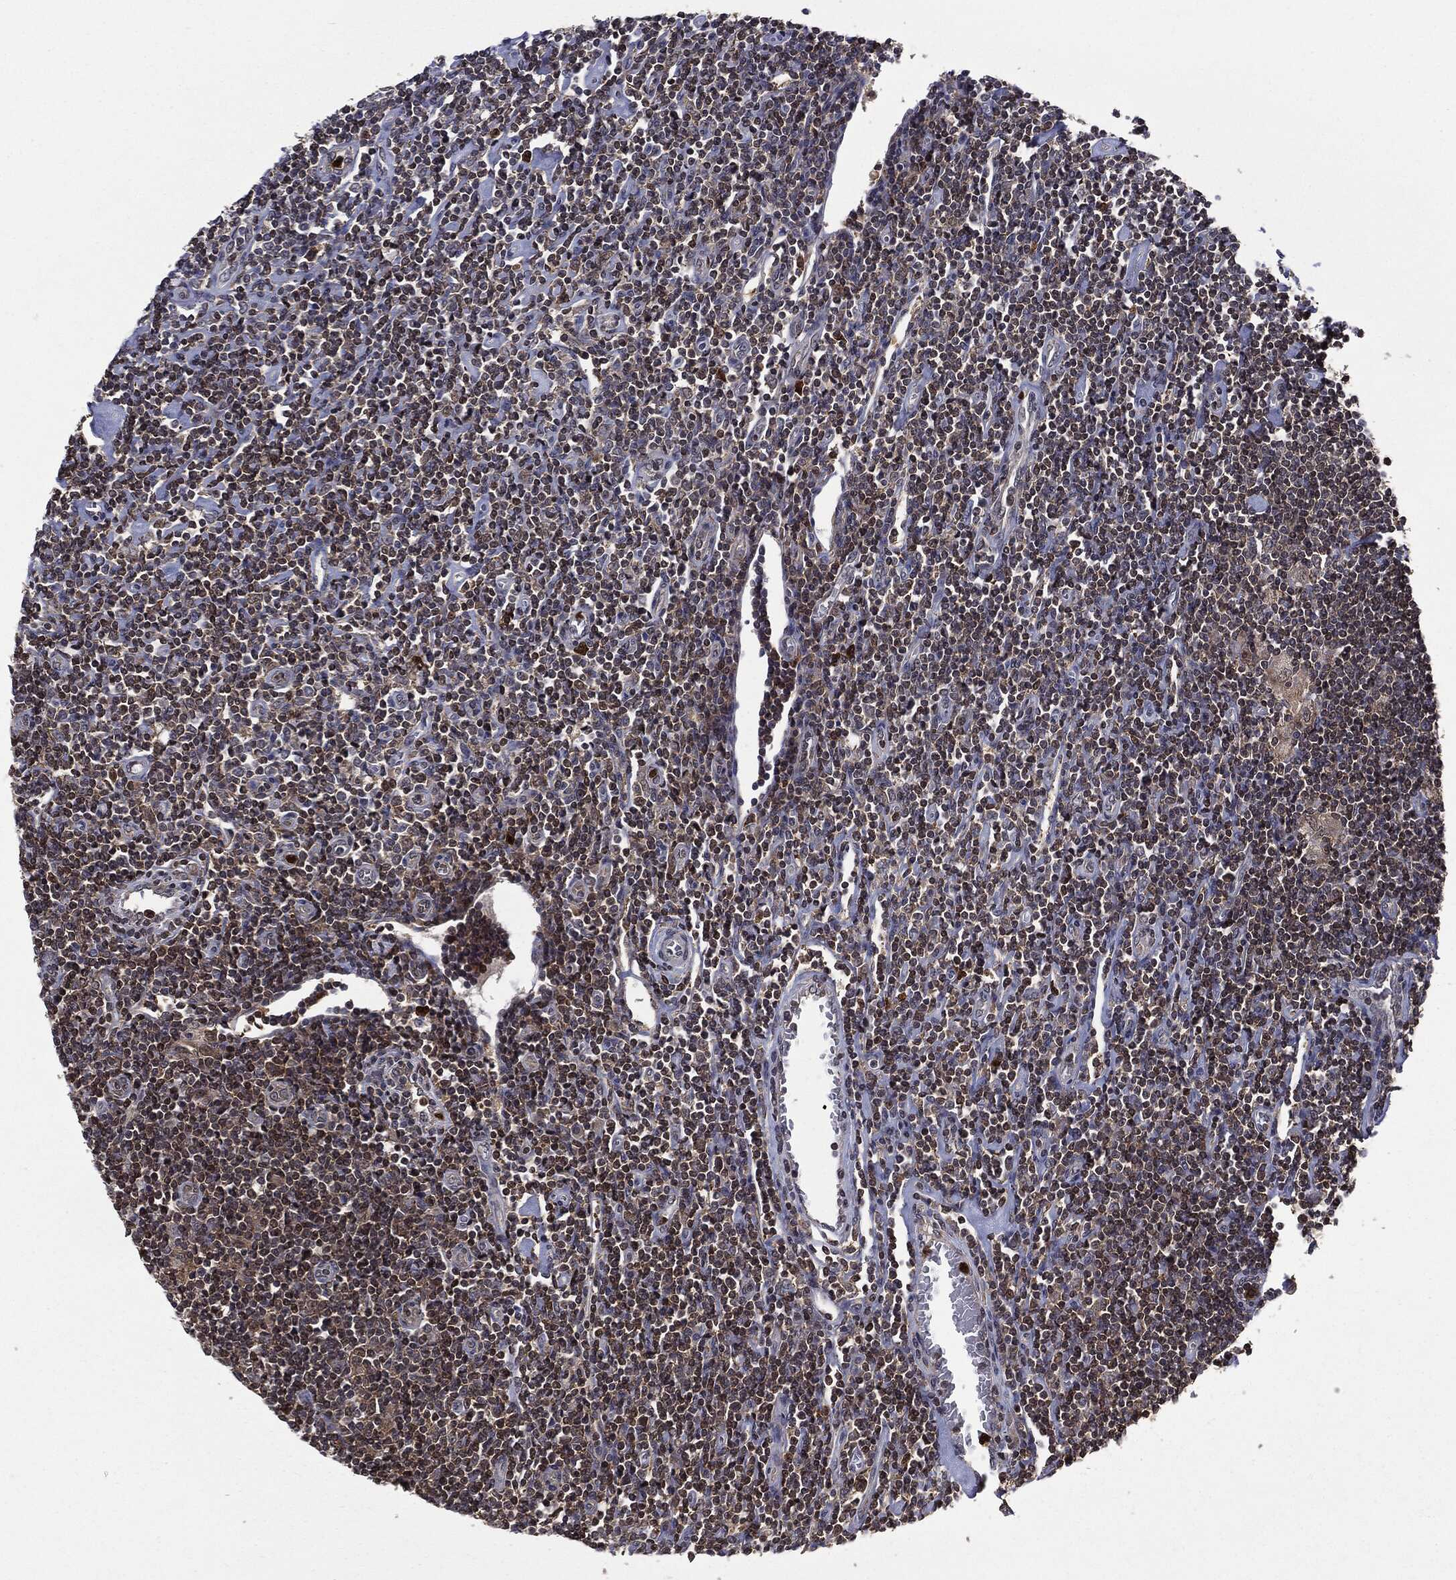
{"staining": {"intensity": "negative", "quantity": "none", "location": "none"}, "tissue": "lymphoma", "cell_type": "Tumor cells", "image_type": "cancer", "snomed": [{"axis": "morphology", "description": "Hodgkin's disease, NOS"}, {"axis": "topography", "description": "Lymph node"}], "caption": "A high-resolution histopathology image shows immunohistochemistry (IHC) staining of Hodgkin's disease, which exhibits no significant positivity in tumor cells.", "gene": "GPI", "patient": {"sex": "male", "age": 40}}